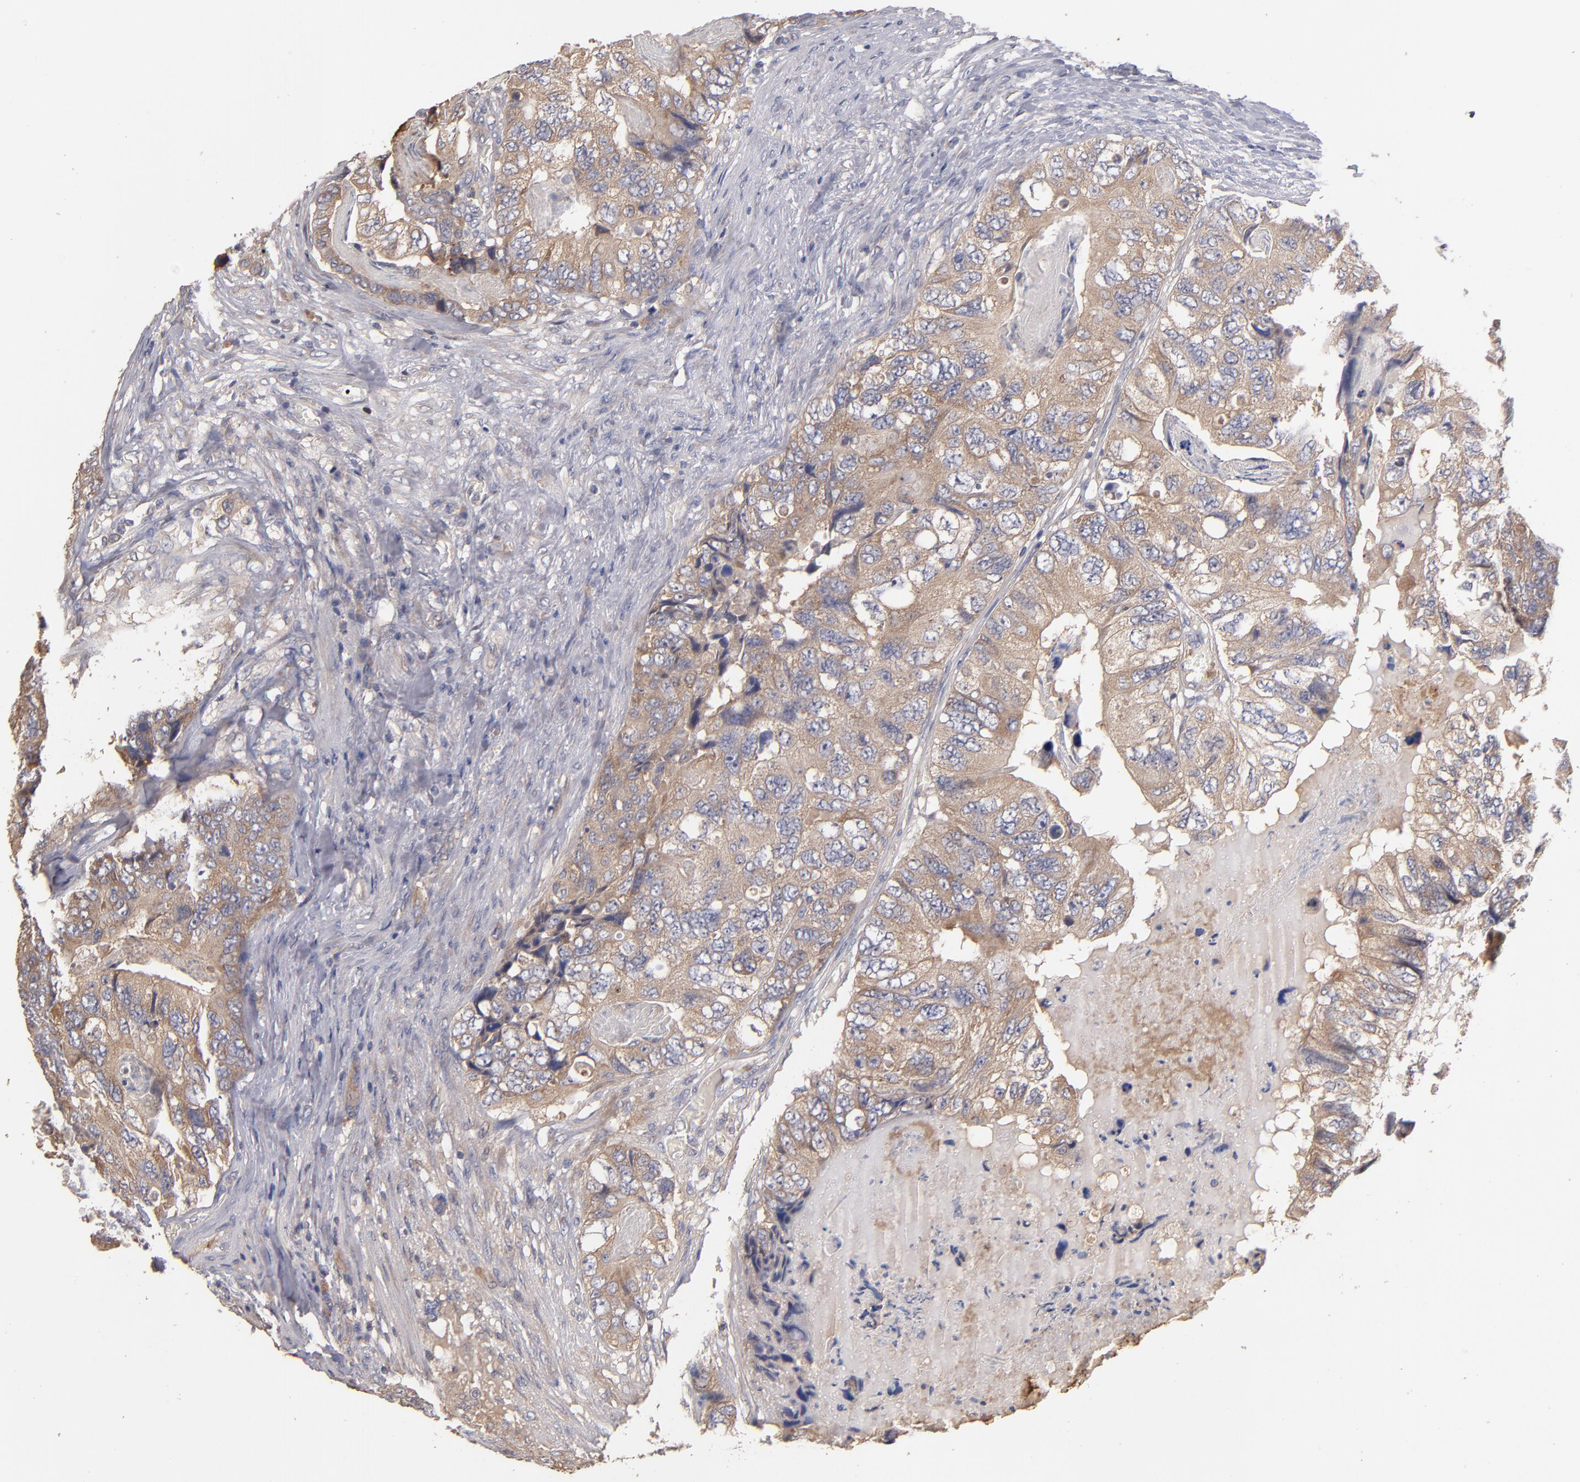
{"staining": {"intensity": "weak", "quantity": ">75%", "location": "cytoplasmic/membranous"}, "tissue": "colorectal cancer", "cell_type": "Tumor cells", "image_type": "cancer", "snomed": [{"axis": "morphology", "description": "Adenocarcinoma, NOS"}, {"axis": "topography", "description": "Rectum"}], "caption": "IHC of colorectal adenocarcinoma reveals low levels of weak cytoplasmic/membranous expression in about >75% of tumor cells. (Stains: DAB in brown, nuclei in blue, Microscopy: brightfield microscopy at high magnification).", "gene": "DACT1", "patient": {"sex": "female", "age": 82}}